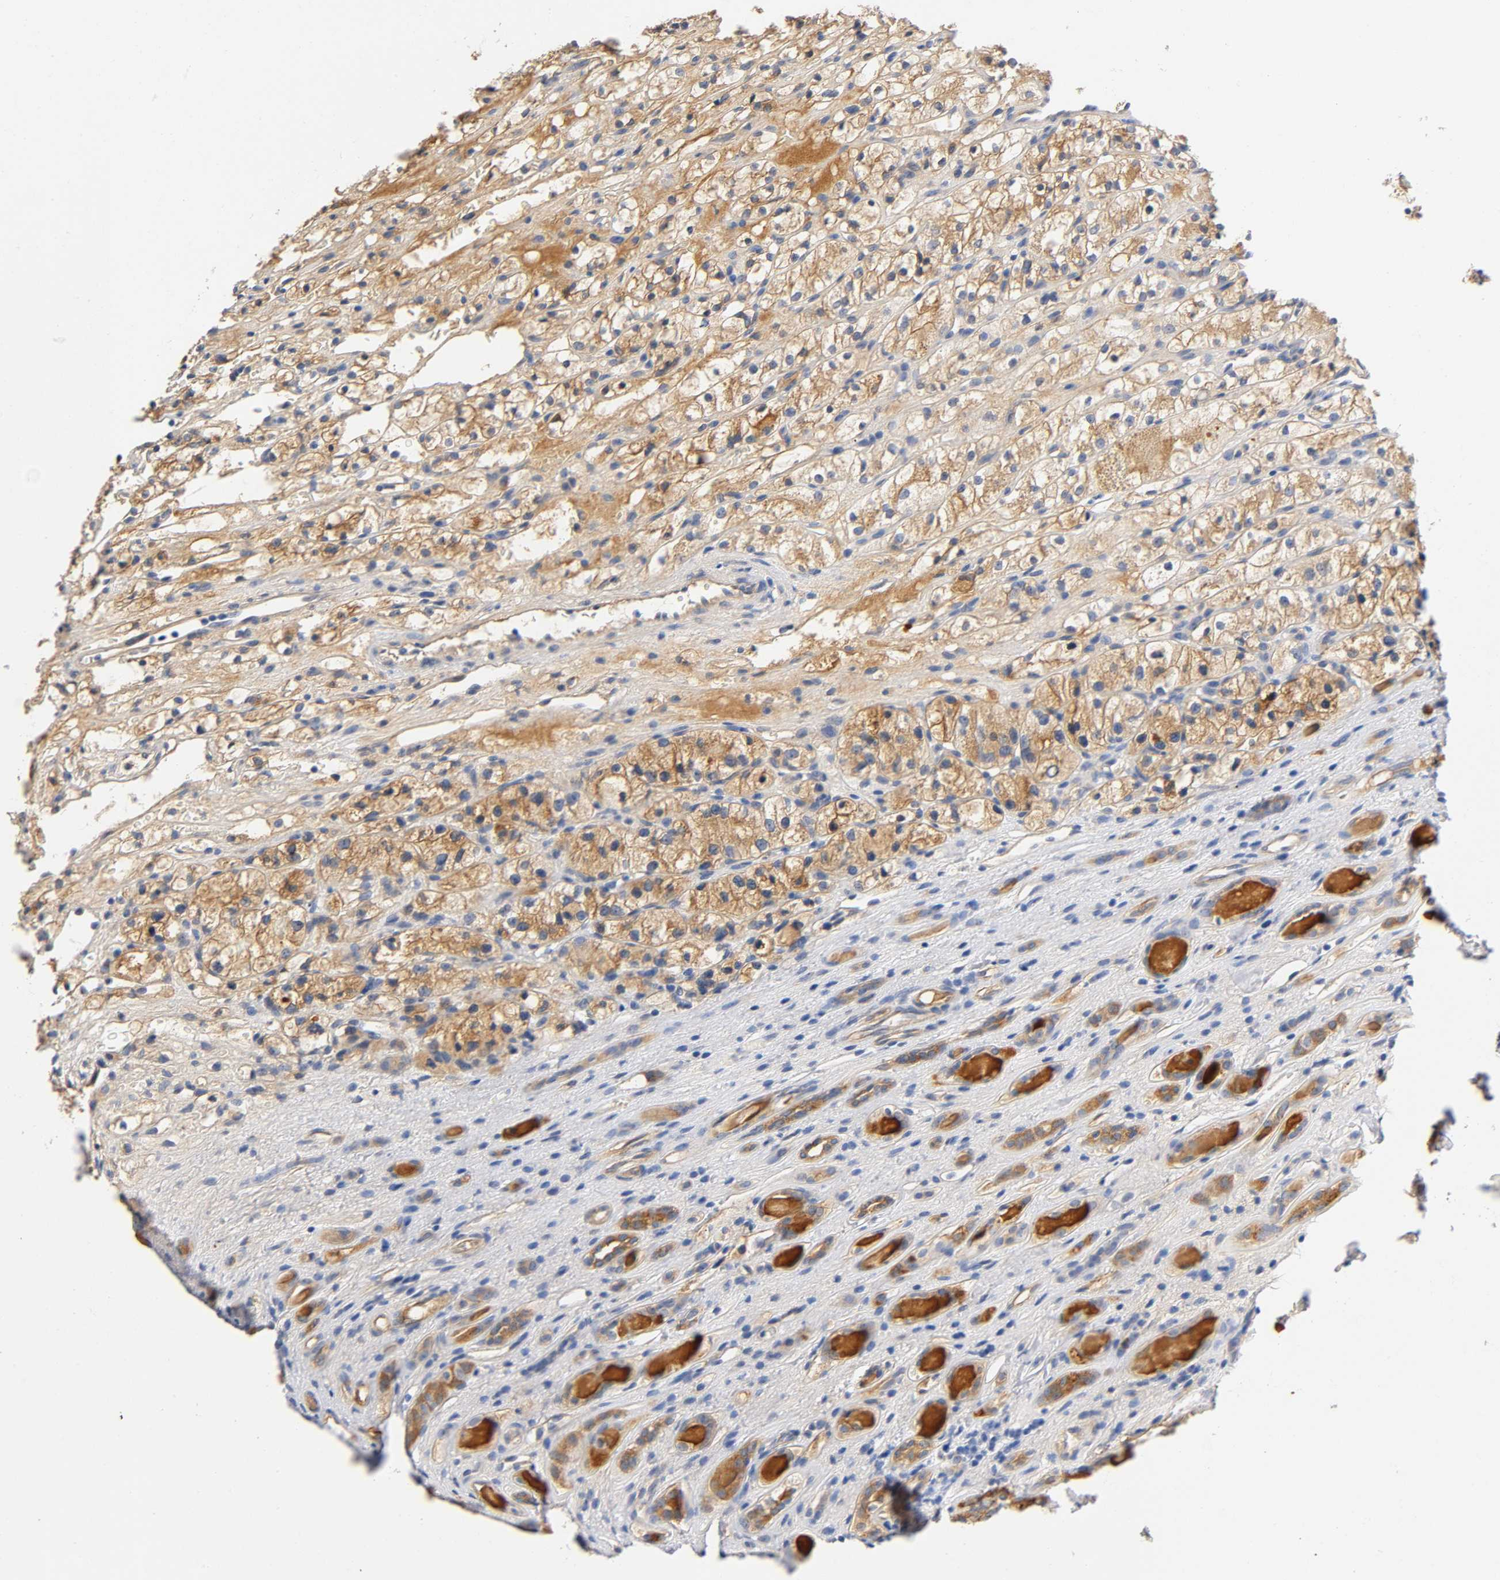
{"staining": {"intensity": "moderate", "quantity": ">75%", "location": "cytoplasmic/membranous"}, "tissue": "renal cancer", "cell_type": "Tumor cells", "image_type": "cancer", "snomed": [{"axis": "morphology", "description": "Adenocarcinoma, NOS"}, {"axis": "topography", "description": "Kidney"}], "caption": "A brown stain labels moderate cytoplasmic/membranous positivity of a protein in human renal adenocarcinoma tumor cells. The staining was performed using DAB (3,3'-diaminobenzidine), with brown indicating positive protein expression. Nuclei are stained blue with hematoxylin.", "gene": "TNC", "patient": {"sex": "female", "age": 60}}